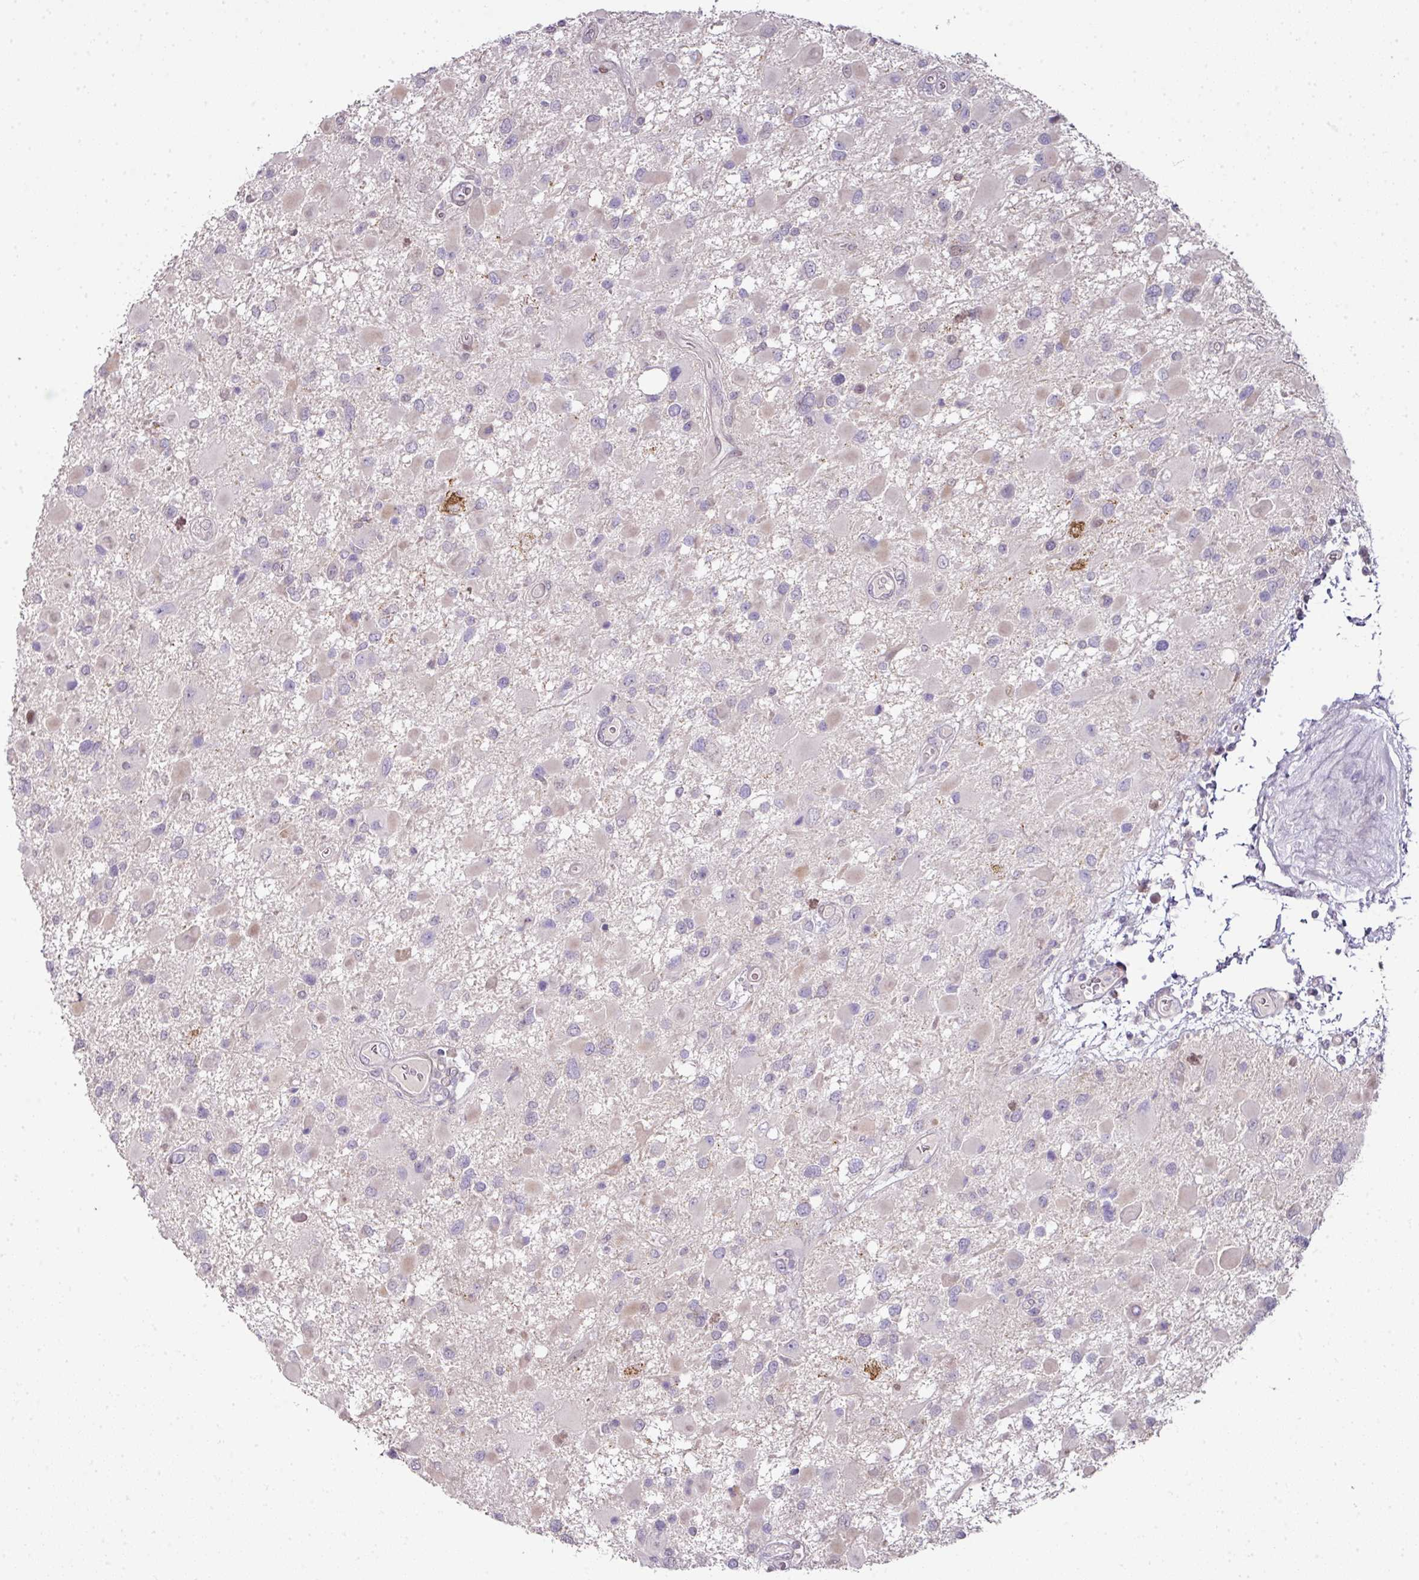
{"staining": {"intensity": "negative", "quantity": "none", "location": "none"}, "tissue": "glioma", "cell_type": "Tumor cells", "image_type": "cancer", "snomed": [{"axis": "morphology", "description": "Glioma, malignant, High grade"}, {"axis": "topography", "description": "Brain"}], "caption": "Photomicrograph shows no protein staining in tumor cells of glioma tissue. The staining was performed using DAB to visualize the protein expression in brown, while the nuclei were stained in blue with hematoxylin (Magnification: 20x).", "gene": "ANKRD18A", "patient": {"sex": "male", "age": 53}}